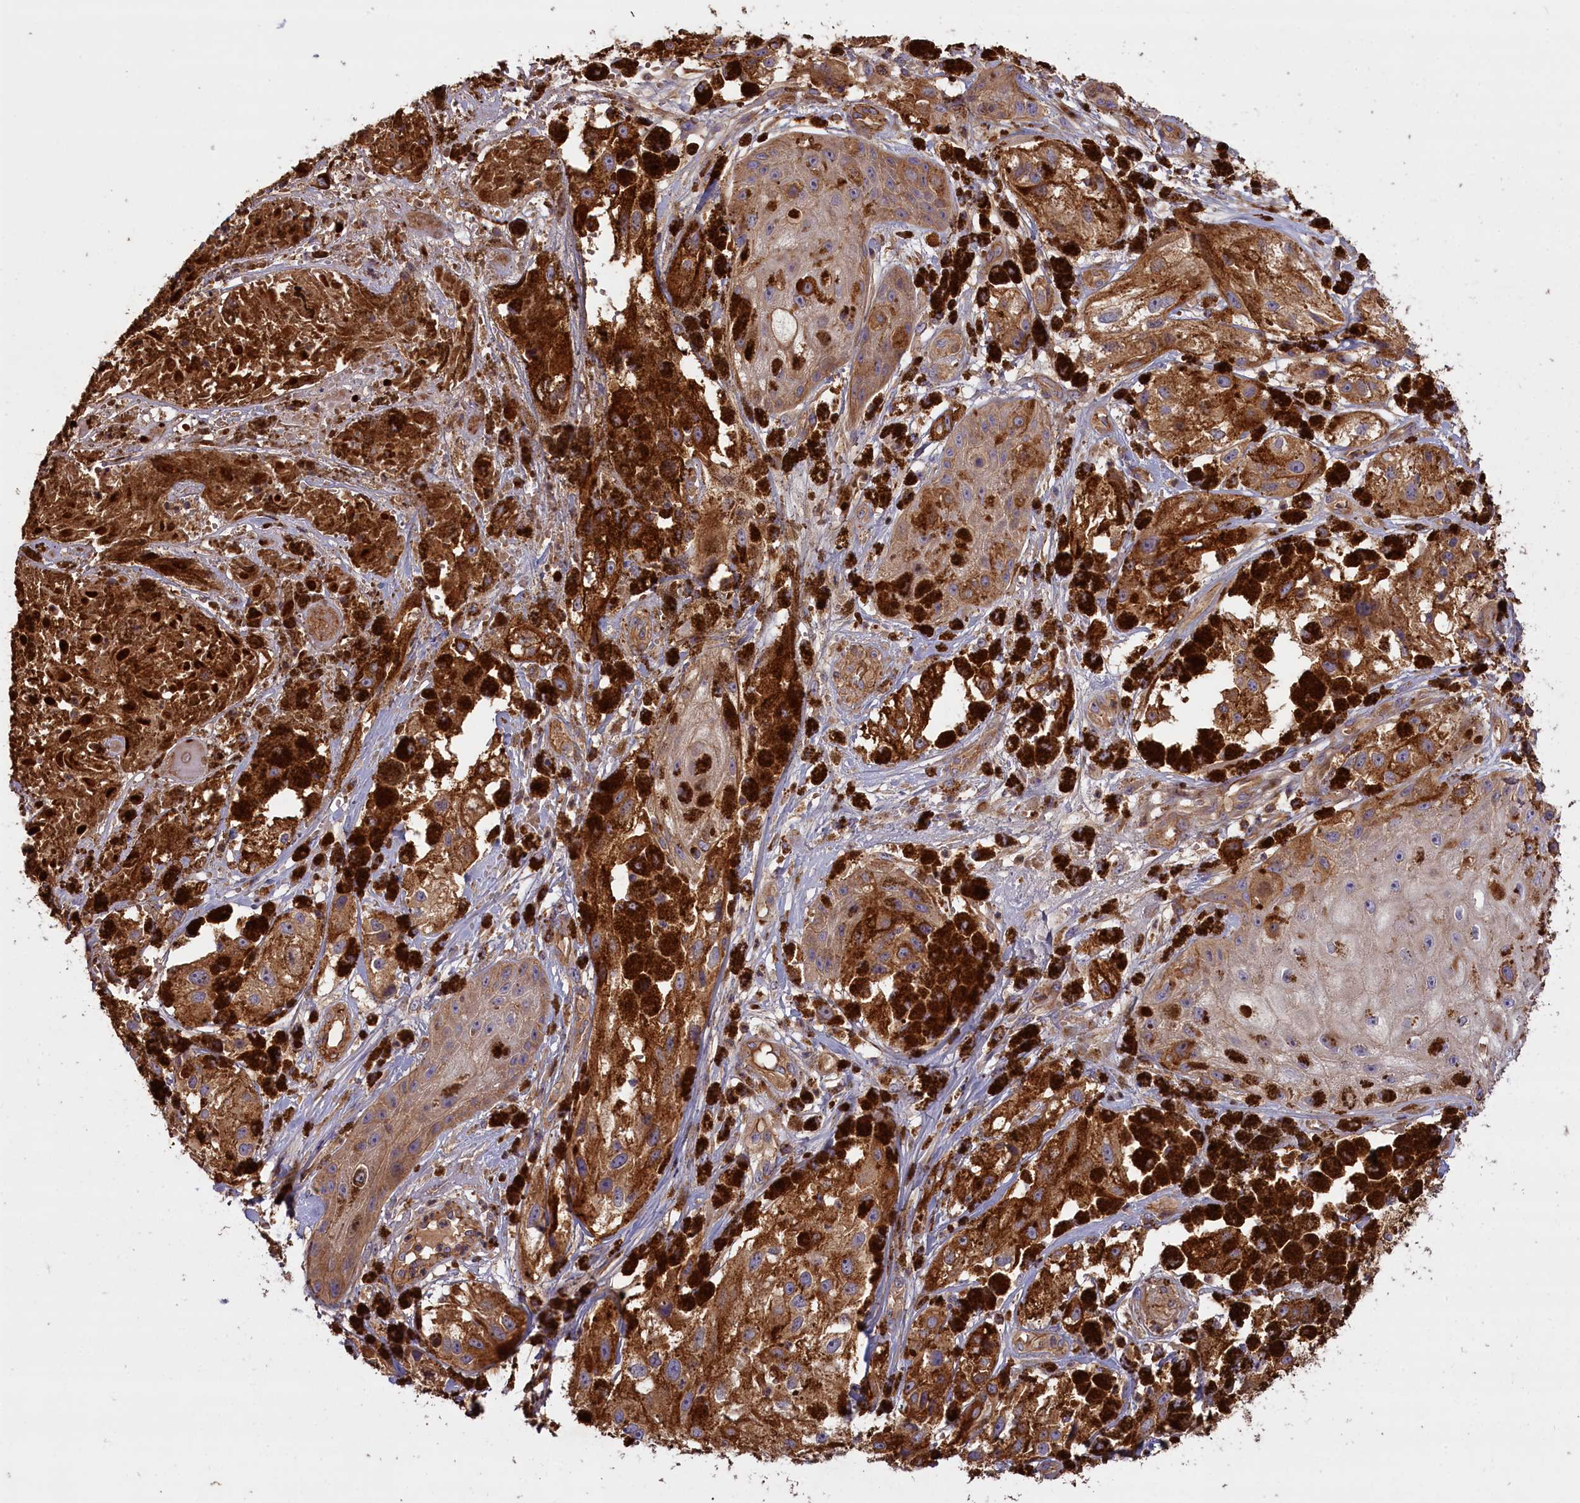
{"staining": {"intensity": "moderate", "quantity": ">75%", "location": "cytoplasmic/membranous"}, "tissue": "melanoma", "cell_type": "Tumor cells", "image_type": "cancer", "snomed": [{"axis": "morphology", "description": "Malignant melanoma, NOS"}, {"axis": "topography", "description": "Skin"}], "caption": "DAB (3,3'-diaminobenzidine) immunohistochemical staining of human melanoma shows moderate cytoplasmic/membranous protein positivity in about >75% of tumor cells. Ihc stains the protein of interest in brown and the nuclei are stained blue.", "gene": "FUZ", "patient": {"sex": "male", "age": 88}}